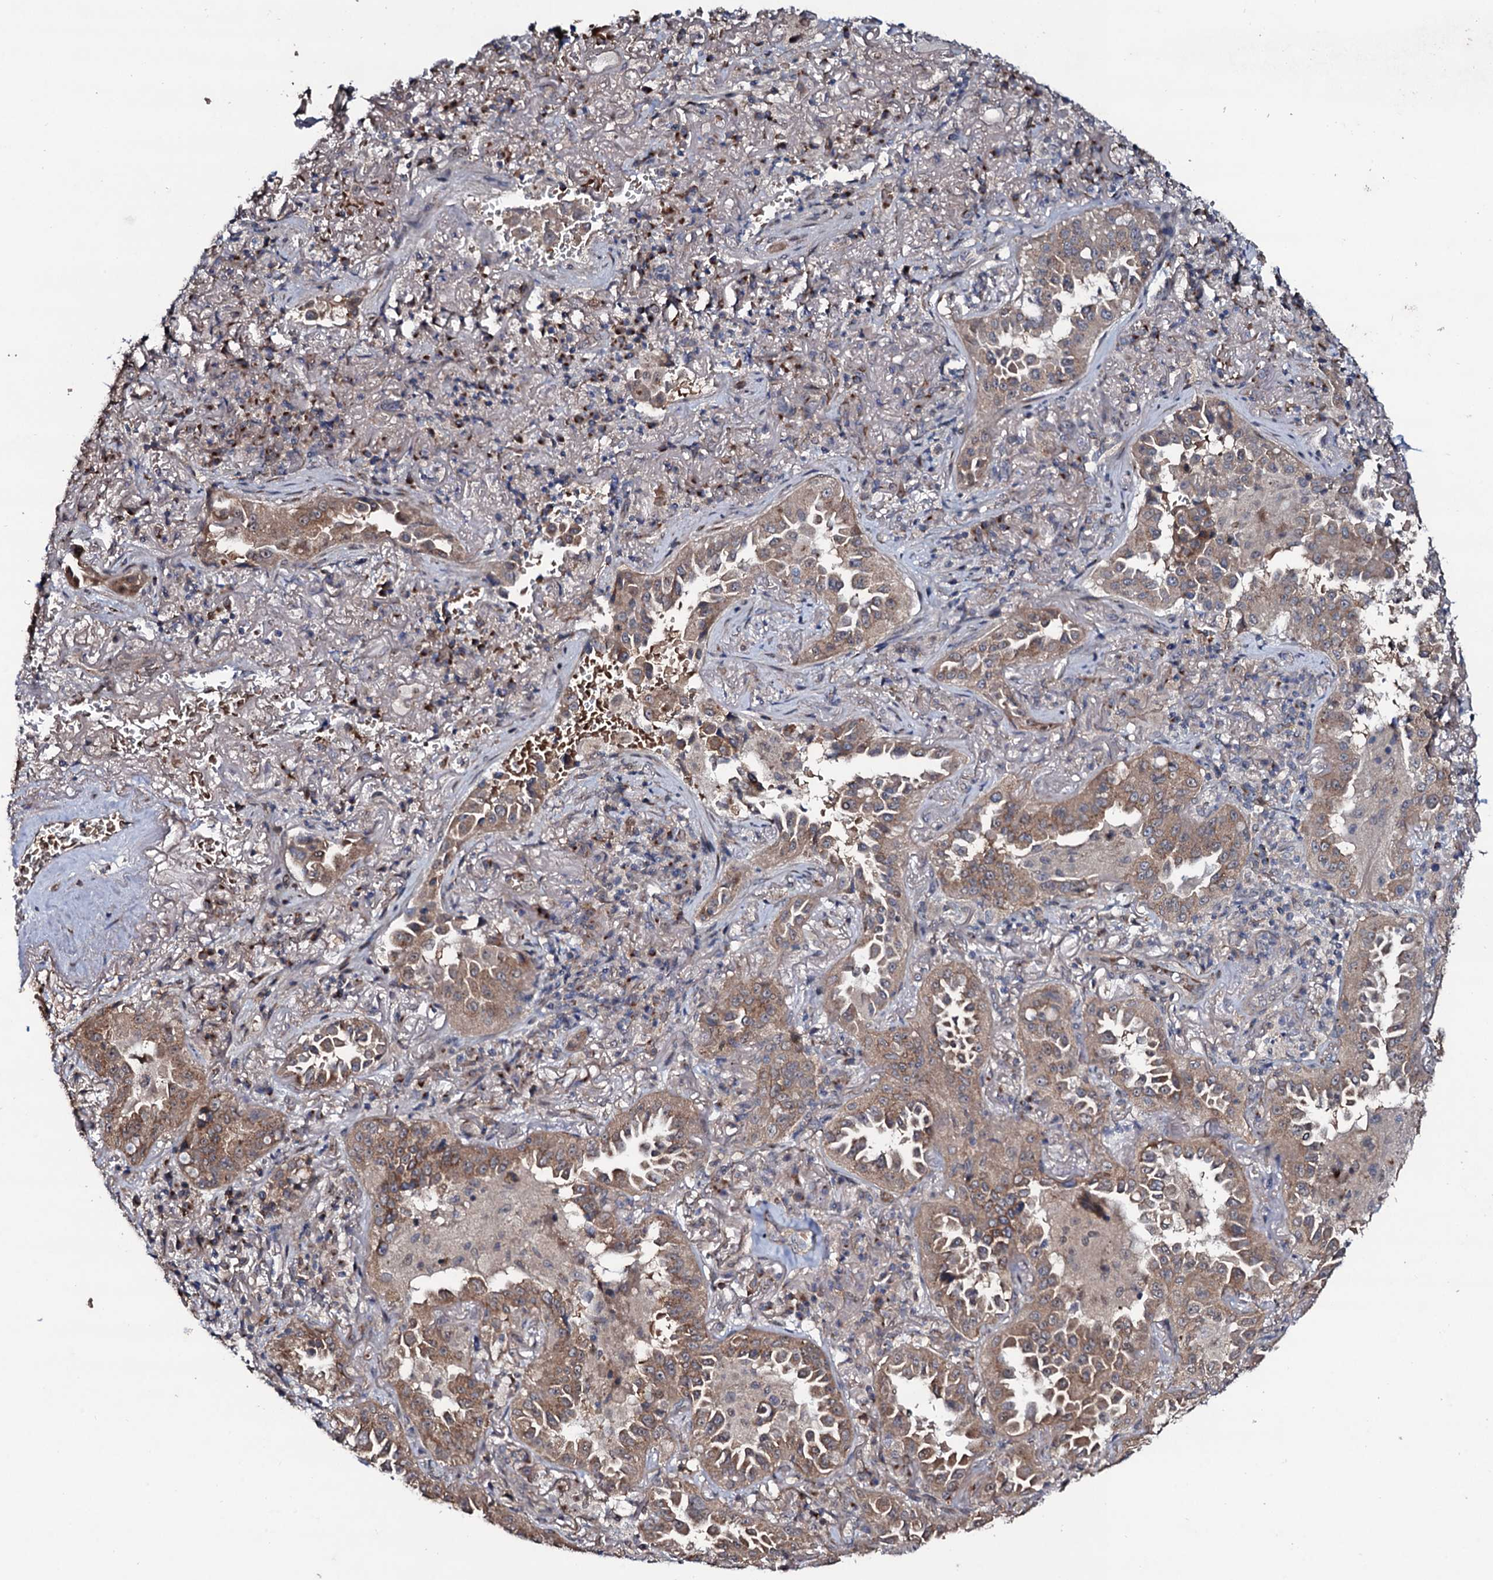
{"staining": {"intensity": "moderate", "quantity": ">75%", "location": "cytoplasmic/membranous"}, "tissue": "lung cancer", "cell_type": "Tumor cells", "image_type": "cancer", "snomed": [{"axis": "morphology", "description": "Adenocarcinoma, NOS"}, {"axis": "topography", "description": "Lung"}], "caption": "Human adenocarcinoma (lung) stained with a brown dye demonstrates moderate cytoplasmic/membranous positive staining in about >75% of tumor cells.", "gene": "COG6", "patient": {"sex": "female", "age": 69}}